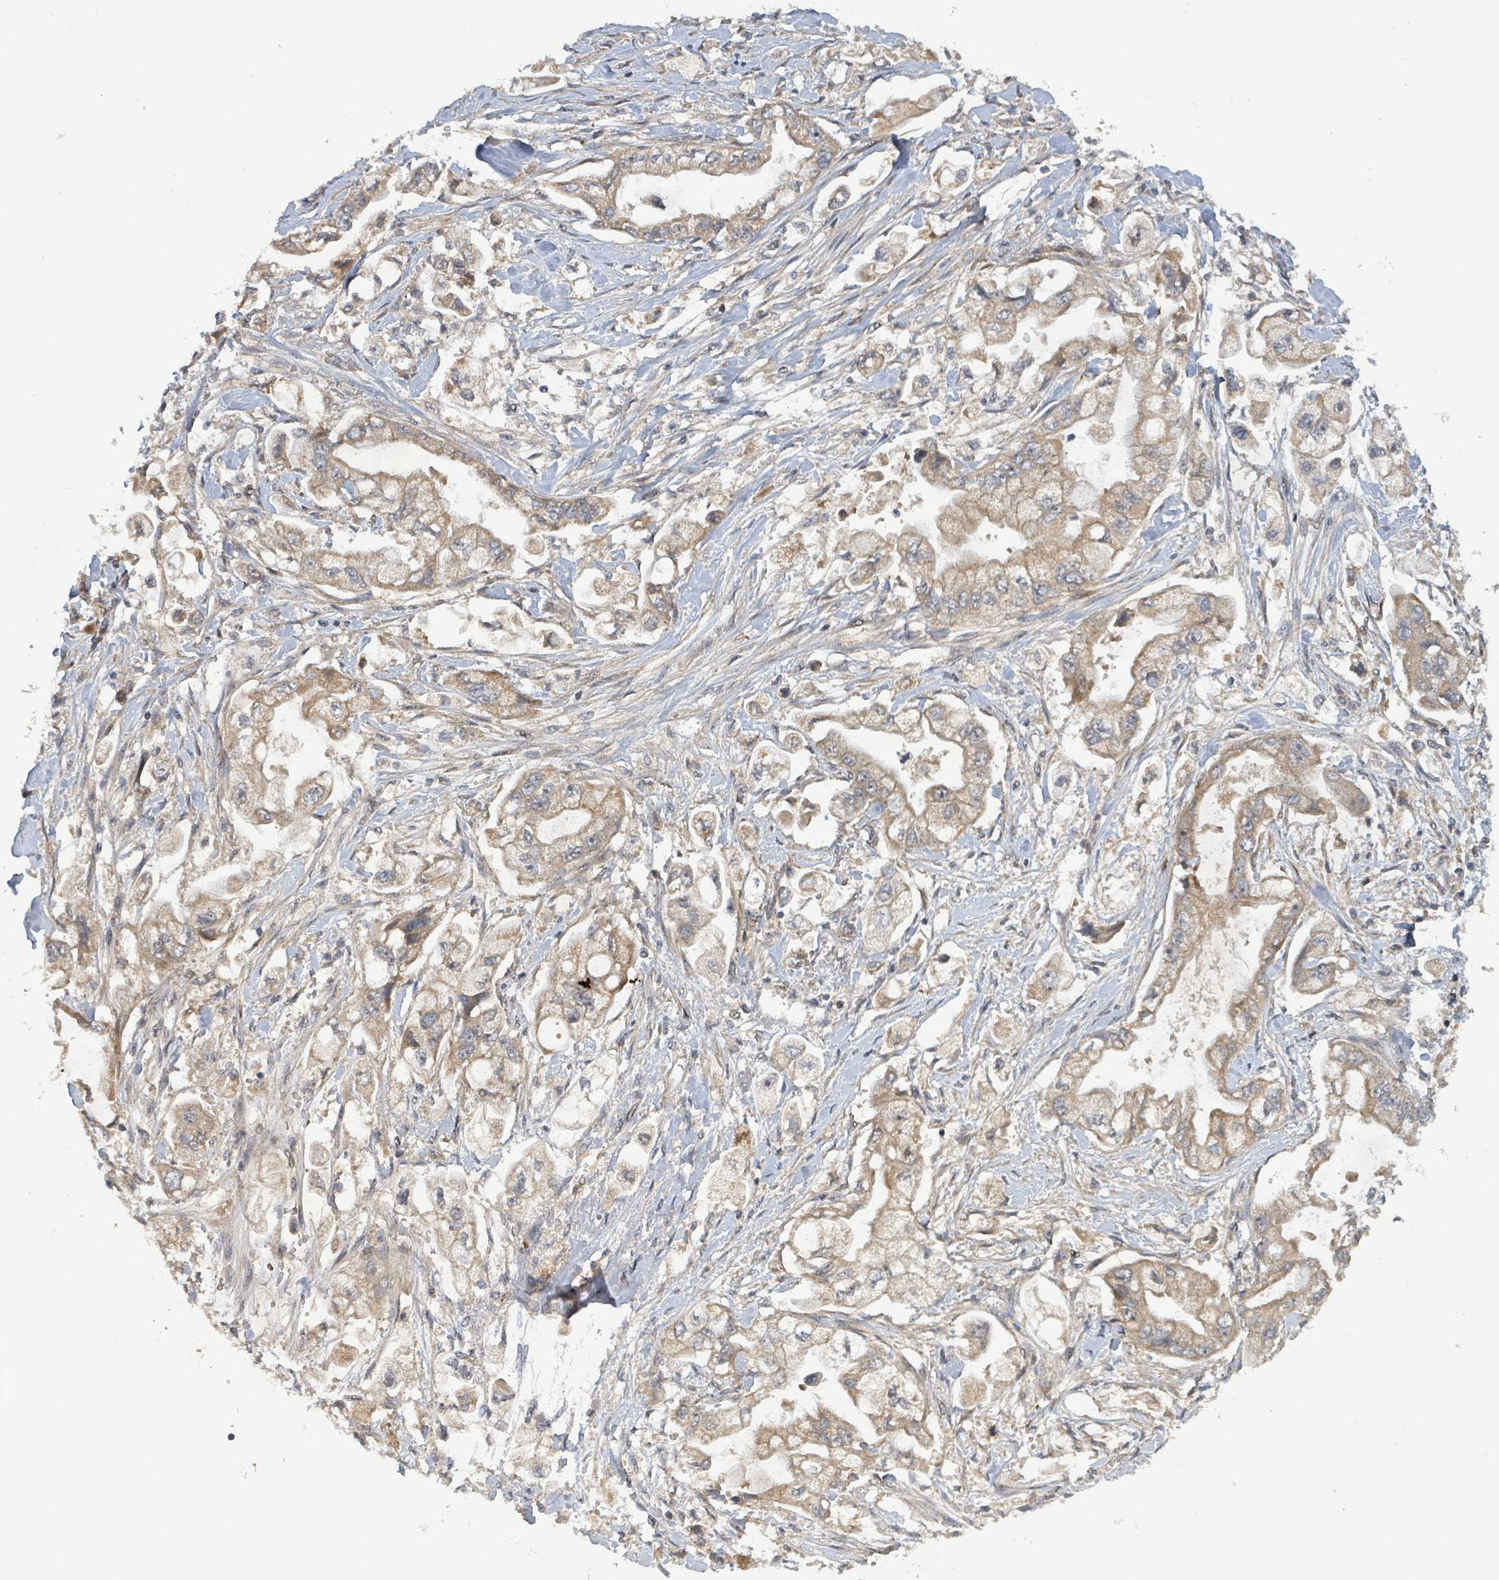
{"staining": {"intensity": "moderate", "quantity": ">75%", "location": "cytoplasmic/membranous"}, "tissue": "stomach cancer", "cell_type": "Tumor cells", "image_type": "cancer", "snomed": [{"axis": "morphology", "description": "Adenocarcinoma, NOS"}, {"axis": "topography", "description": "Stomach"}], "caption": "Protein positivity by IHC reveals moderate cytoplasmic/membranous positivity in approximately >75% of tumor cells in adenocarcinoma (stomach).", "gene": "ITGA11", "patient": {"sex": "male", "age": 62}}